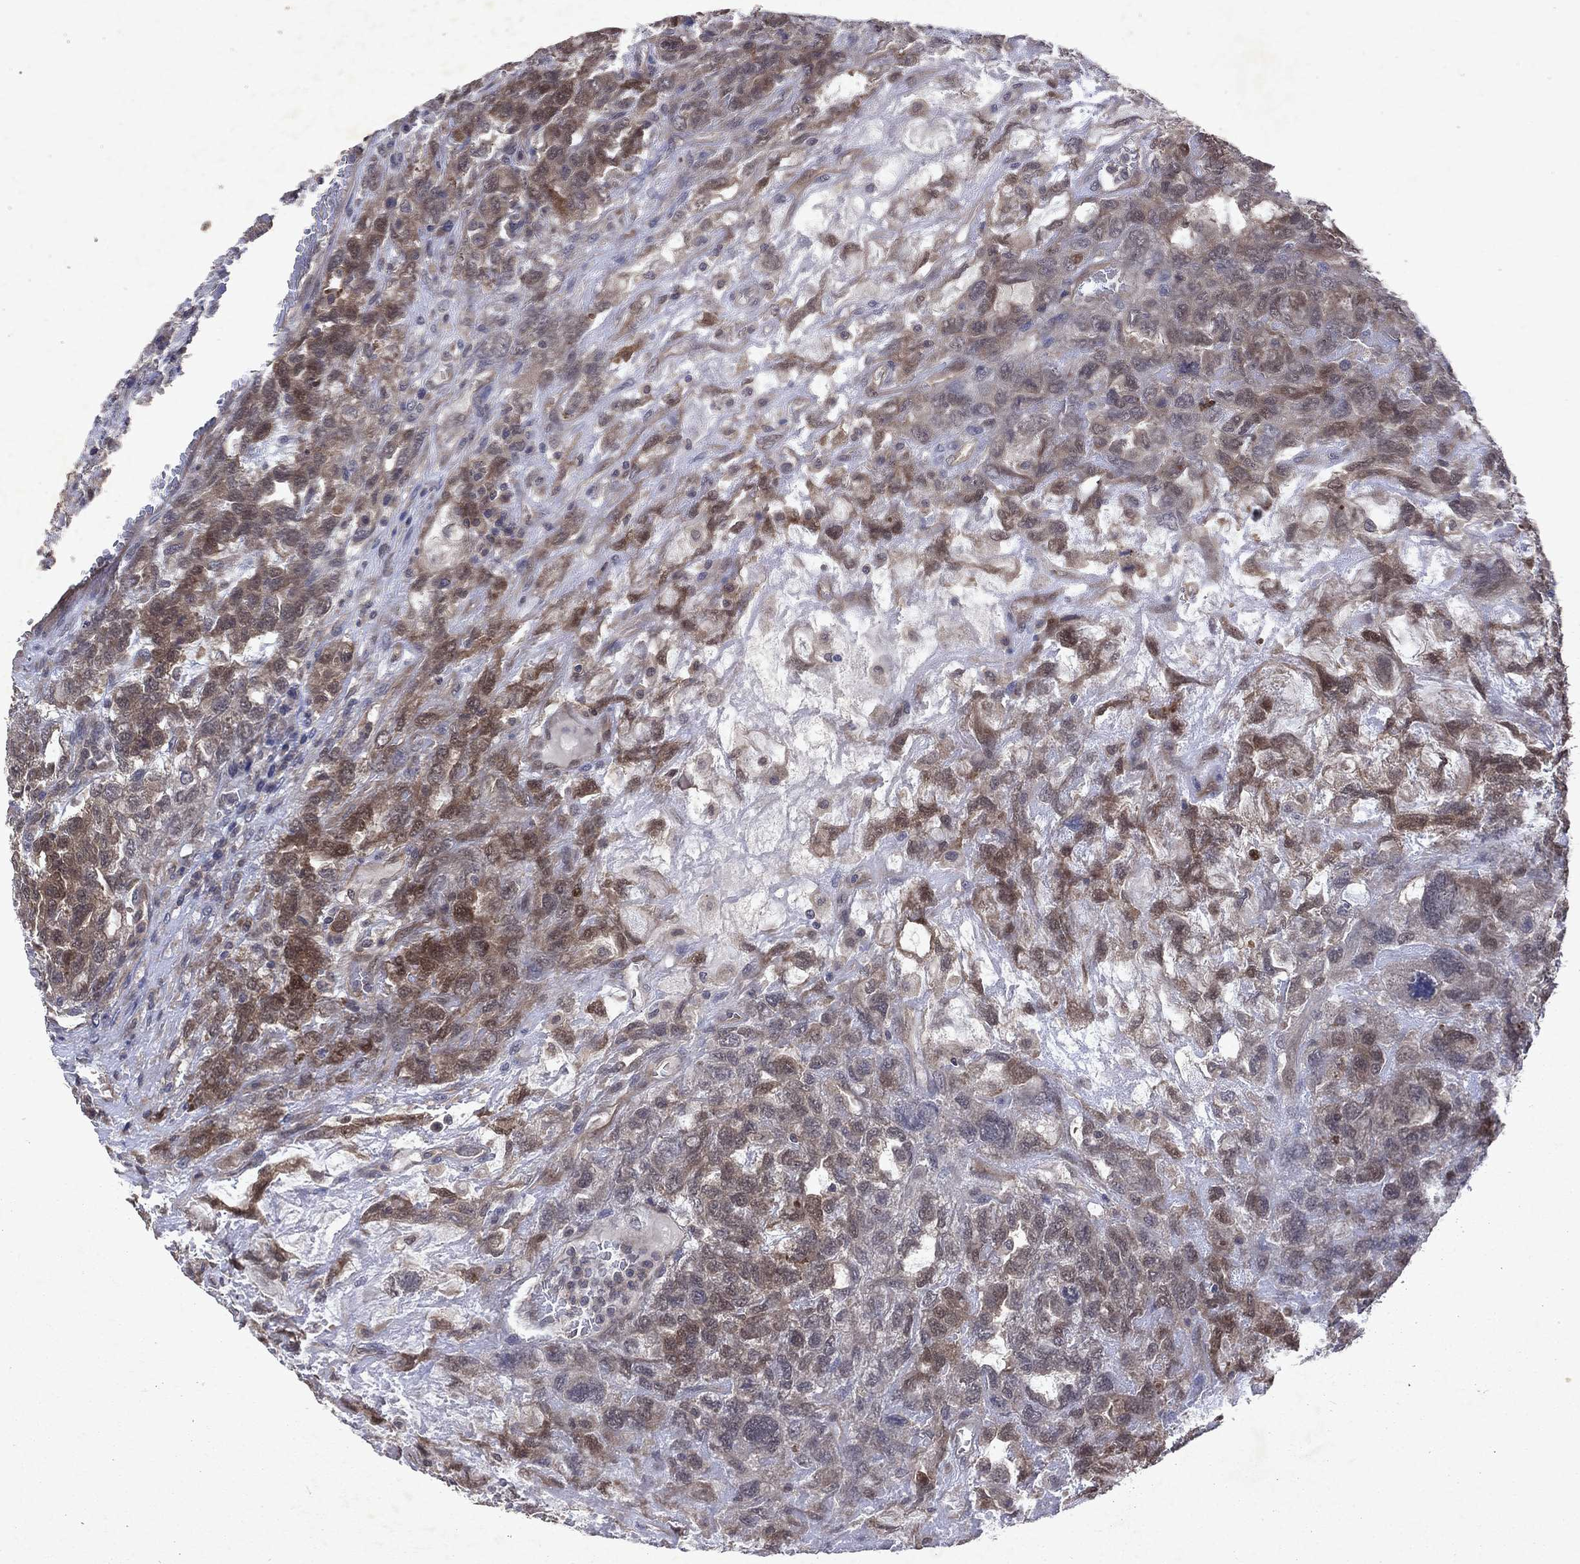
{"staining": {"intensity": "weak", "quantity": "25%-75%", "location": "cytoplasmic/membranous"}, "tissue": "testis cancer", "cell_type": "Tumor cells", "image_type": "cancer", "snomed": [{"axis": "morphology", "description": "Seminoma, NOS"}, {"axis": "topography", "description": "Testis"}], "caption": "This histopathology image shows testis cancer stained with IHC to label a protein in brown. The cytoplasmic/membranous of tumor cells show weak positivity for the protein. Nuclei are counter-stained blue.", "gene": "MTAP", "patient": {"sex": "male", "age": 52}}